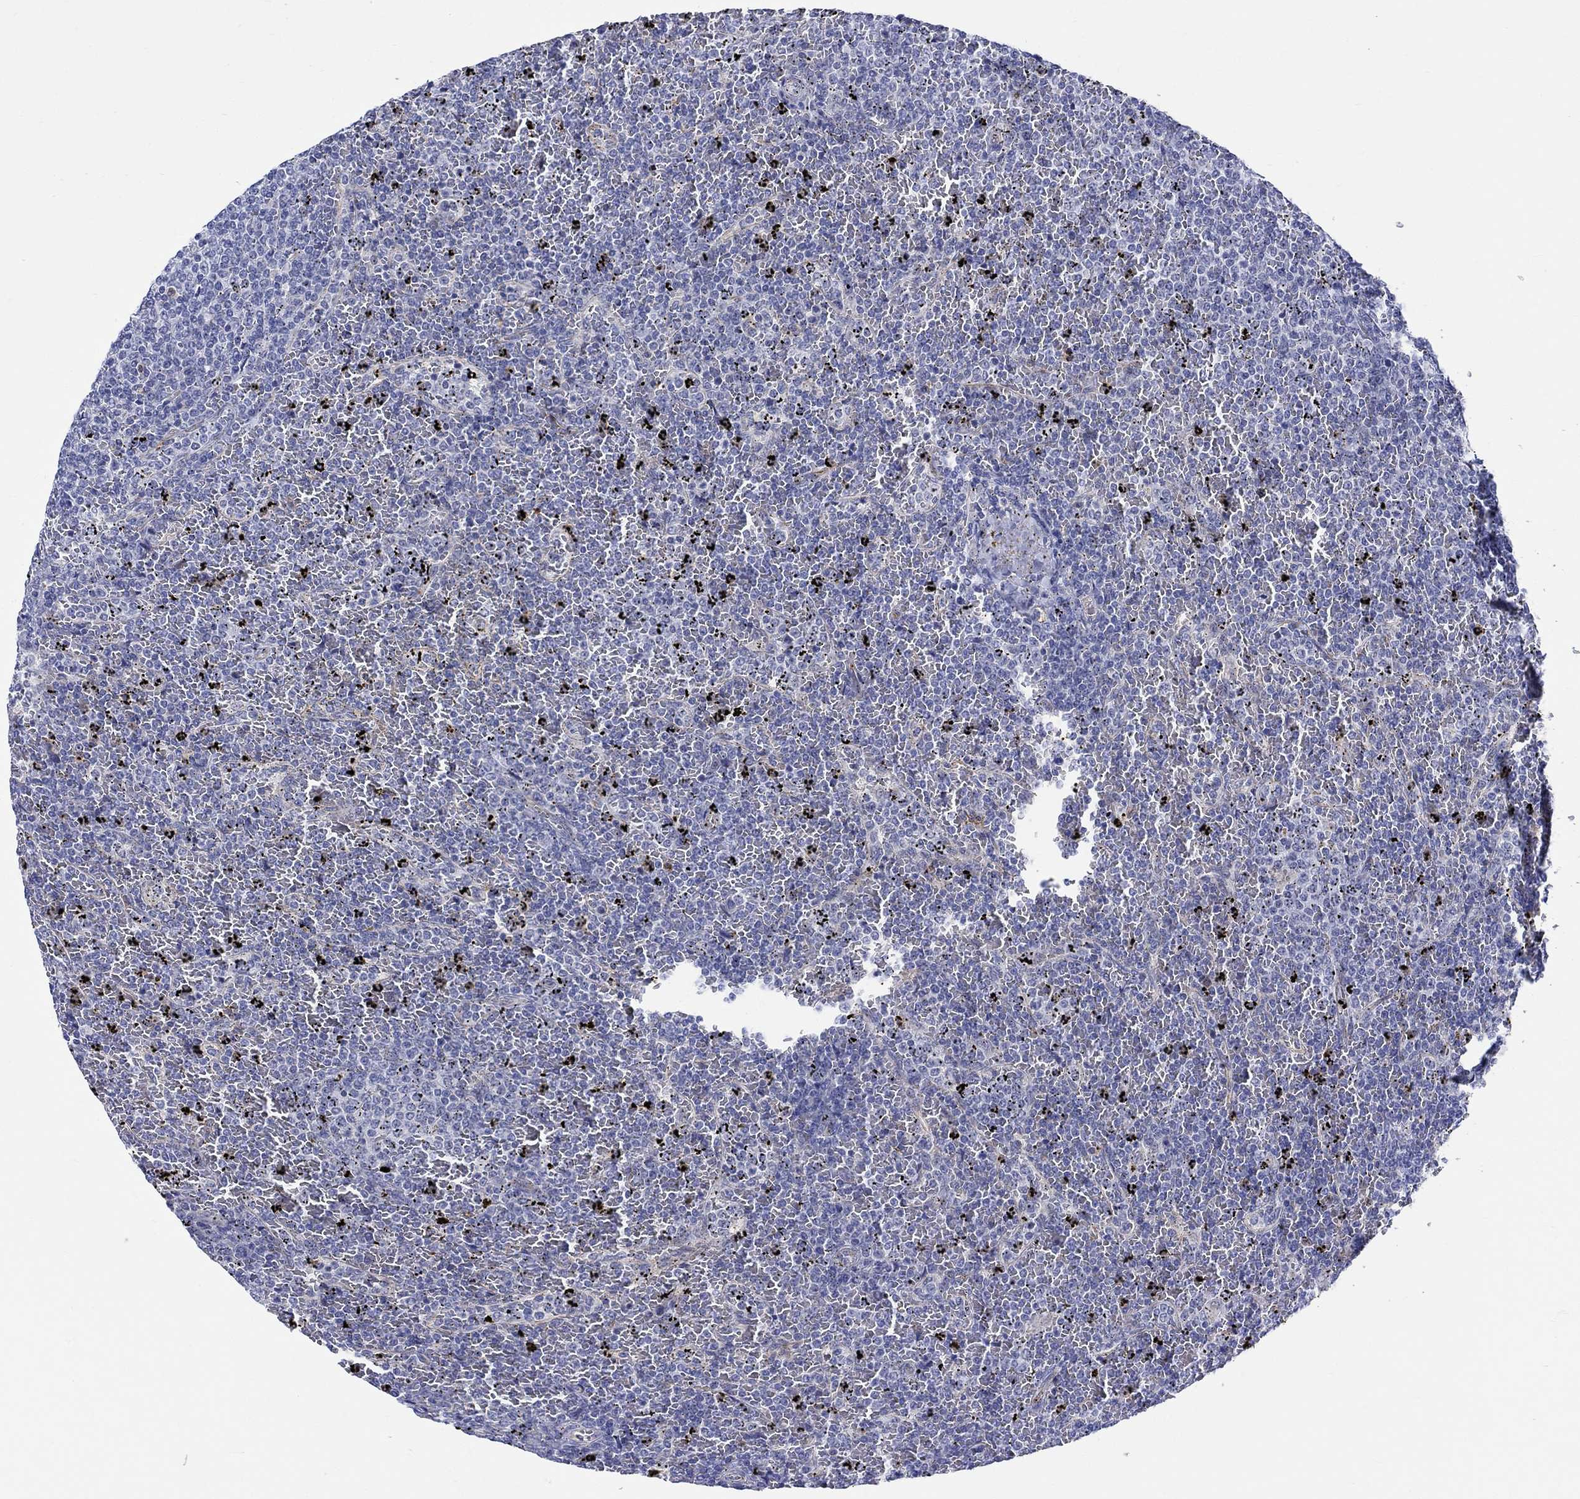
{"staining": {"intensity": "negative", "quantity": "none", "location": "none"}, "tissue": "lymphoma", "cell_type": "Tumor cells", "image_type": "cancer", "snomed": [{"axis": "morphology", "description": "Malignant lymphoma, non-Hodgkin's type, Low grade"}, {"axis": "topography", "description": "Spleen"}], "caption": "There is no significant staining in tumor cells of low-grade malignant lymphoma, non-Hodgkin's type. Nuclei are stained in blue.", "gene": "ST6GALNAC1", "patient": {"sex": "female", "age": 77}}